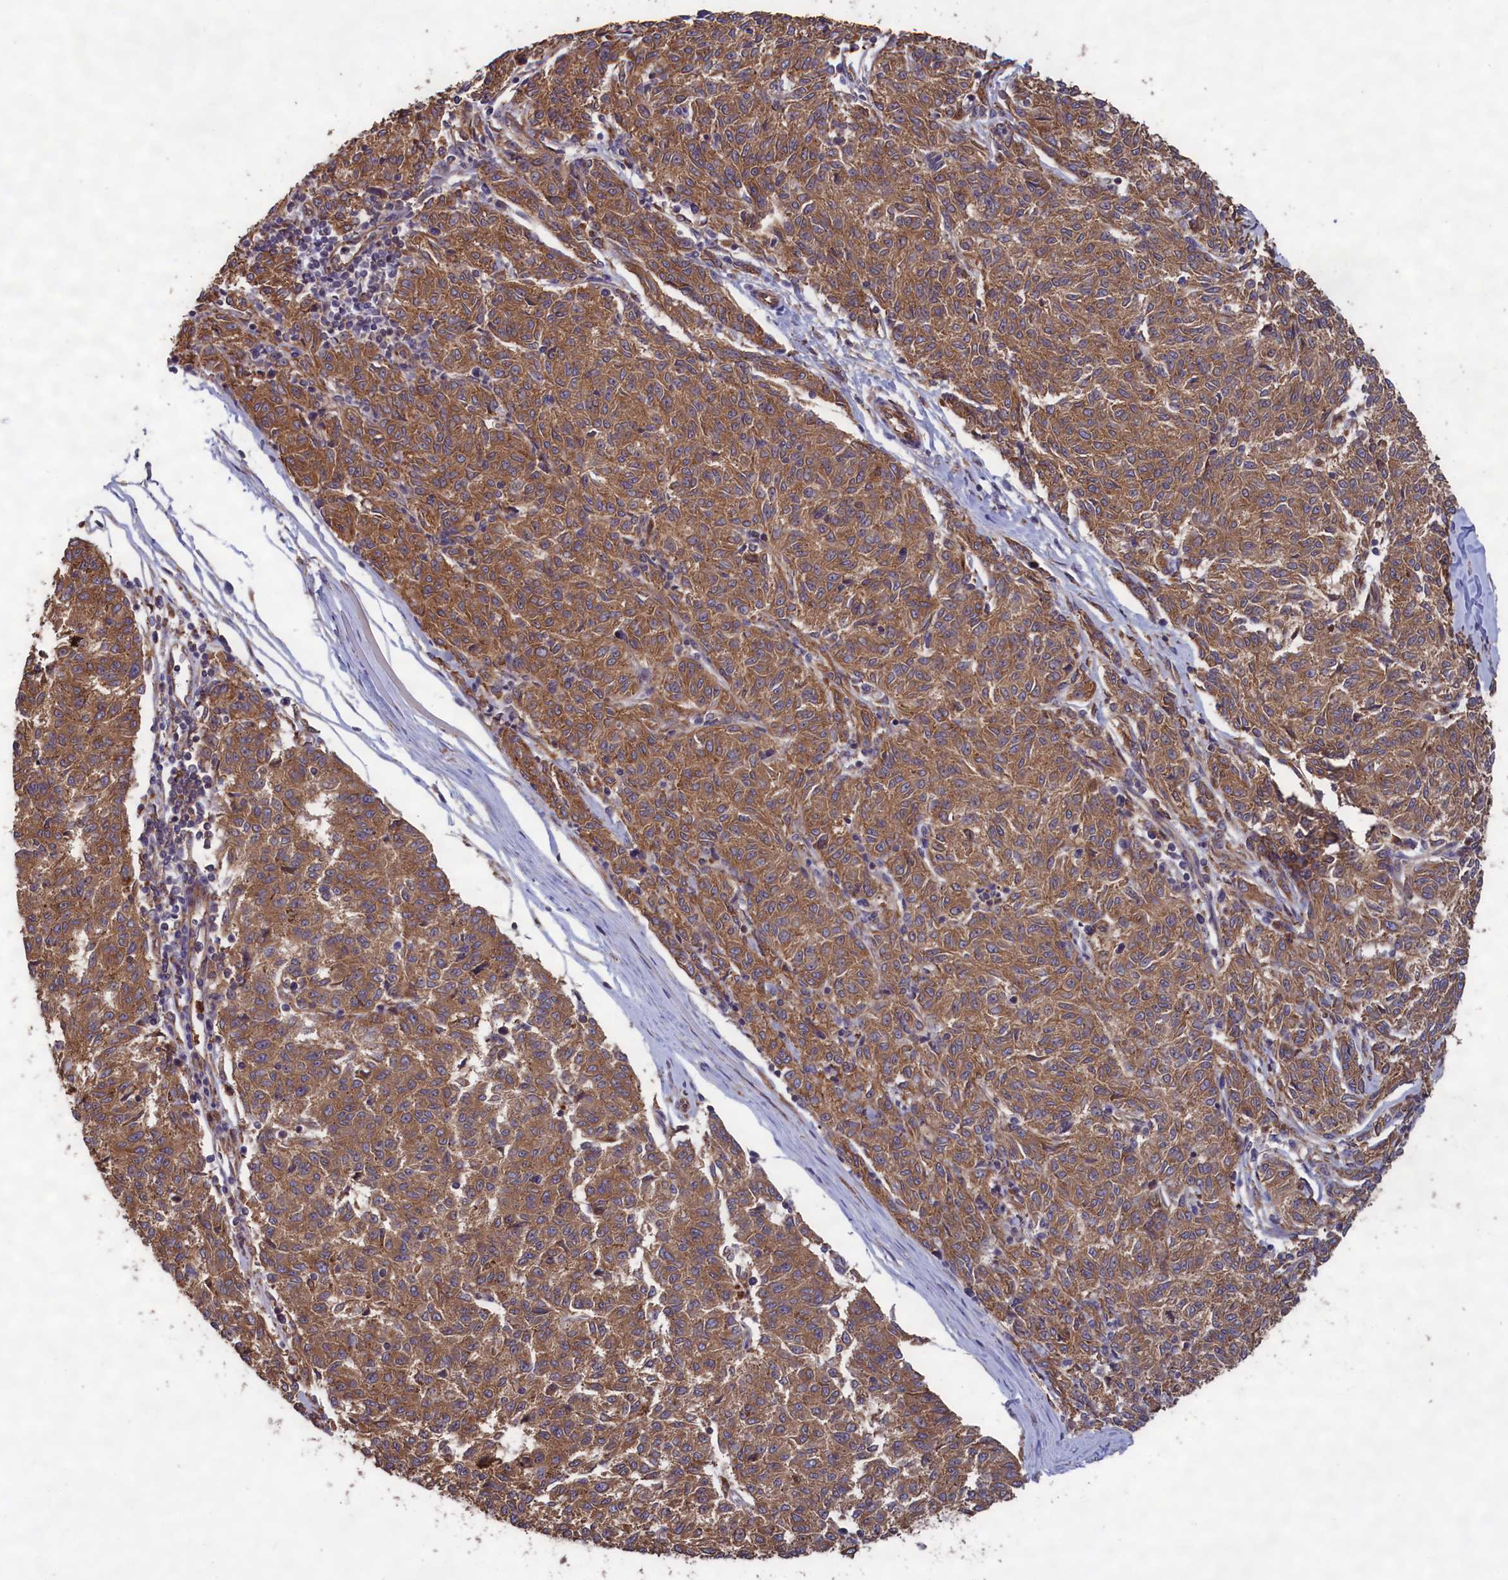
{"staining": {"intensity": "moderate", "quantity": ">75%", "location": "cytoplasmic/membranous"}, "tissue": "melanoma", "cell_type": "Tumor cells", "image_type": "cancer", "snomed": [{"axis": "morphology", "description": "Malignant melanoma, NOS"}, {"axis": "topography", "description": "Skin"}], "caption": "The immunohistochemical stain highlights moderate cytoplasmic/membranous positivity in tumor cells of melanoma tissue. The protein is stained brown, and the nuclei are stained in blue (DAB IHC with brightfield microscopy, high magnification).", "gene": "CCDC124", "patient": {"sex": "female", "age": 72}}